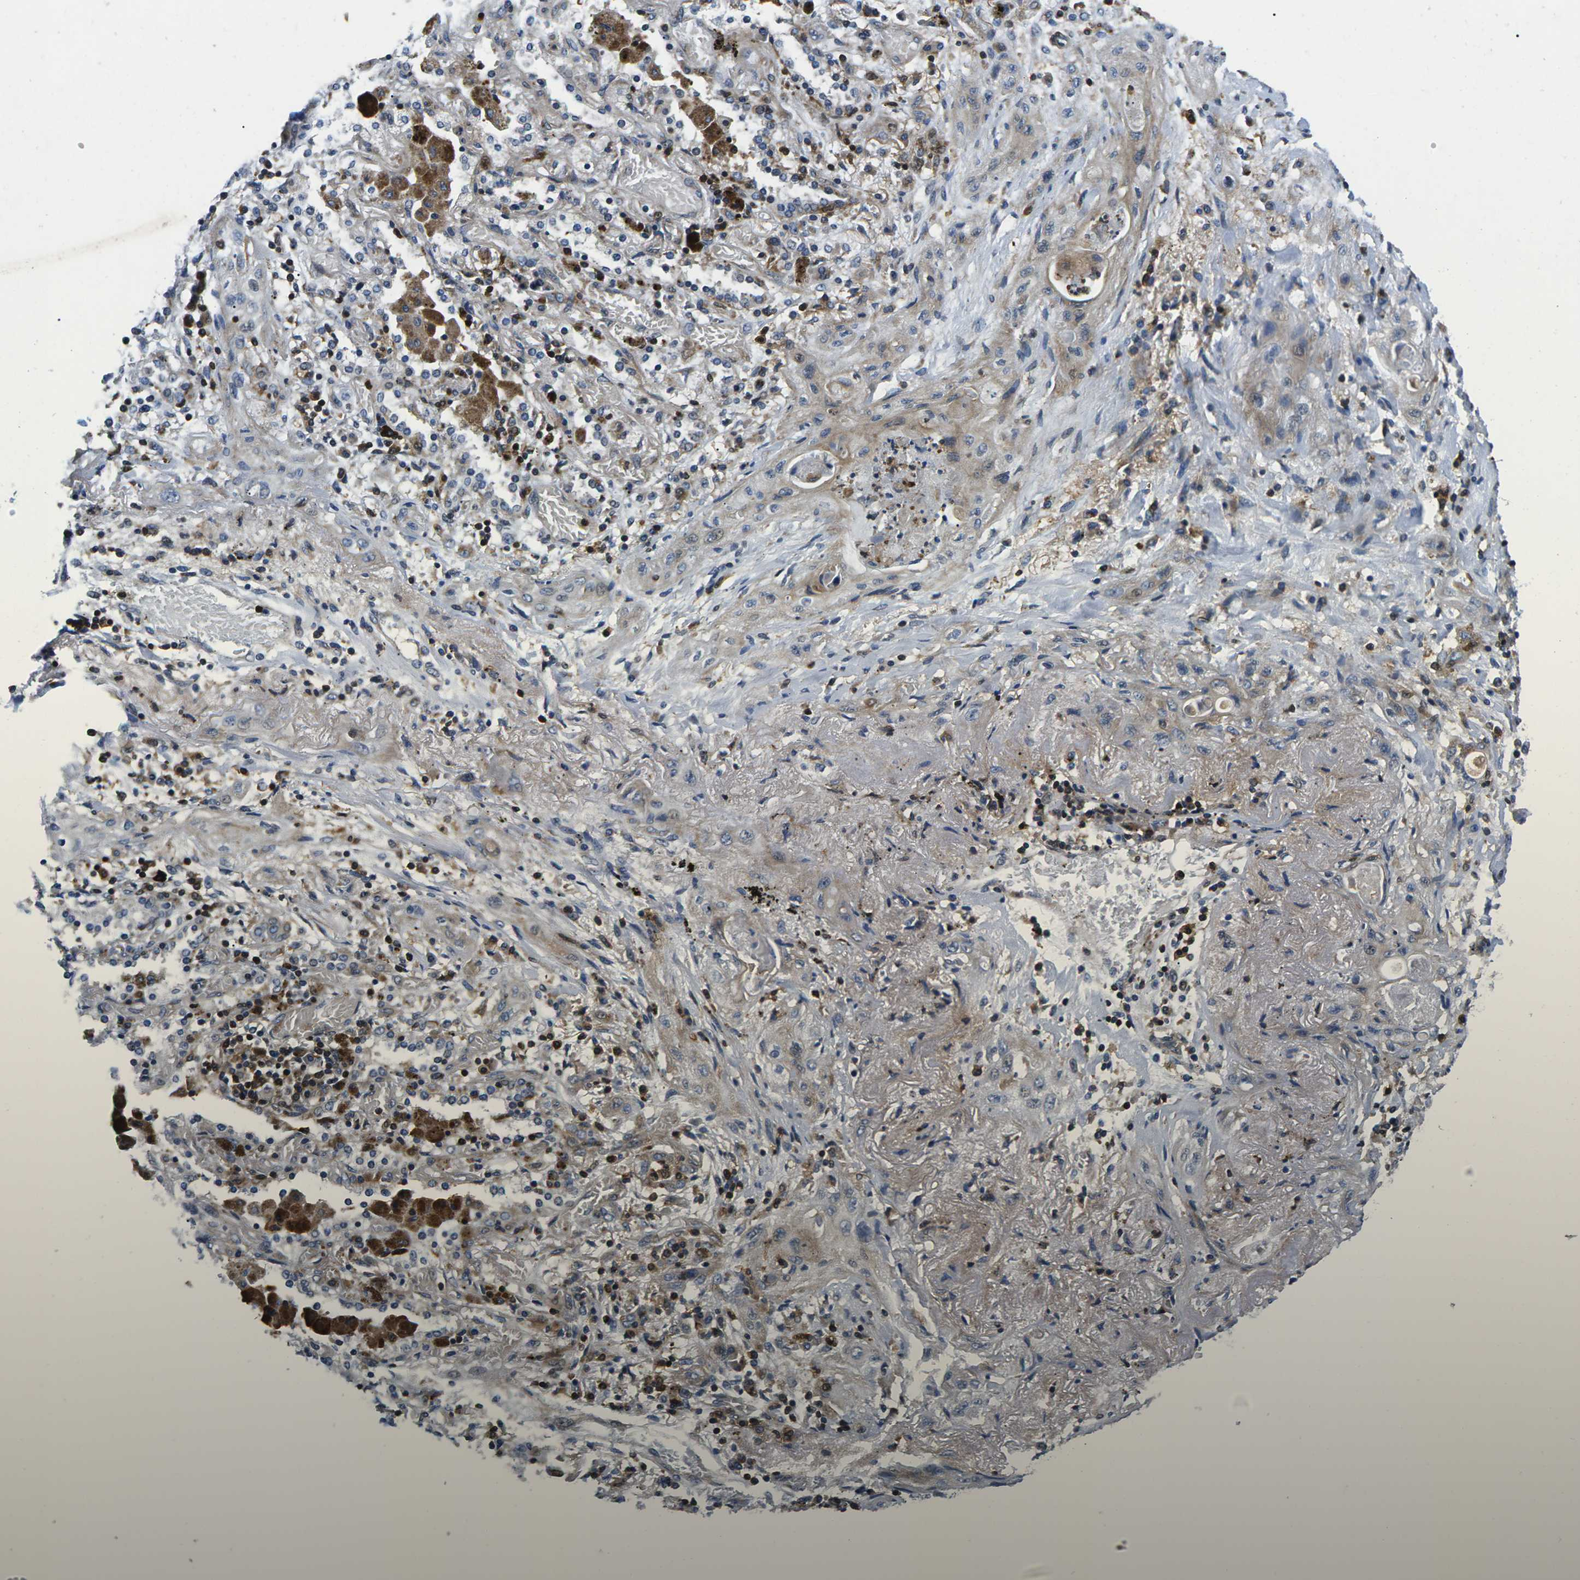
{"staining": {"intensity": "weak", "quantity": "25%-75%", "location": "cytoplasmic/membranous"}, "tissue": "lung cancer", "cell_type": "Tumor cells", "image_type": "cancer", "snomed": [{"axis": "morphology", "description": "Squamous cell carcinoma, NOS"}, {"axis": "topography", "description": "Lung"}], "caption": "A micrograph of human lung cancer stained for a protein shows weak cytoplasmic/membranous brown staining in tumor cells.", "gene": "PLCE1", "patient": {"sex": "female", "age": 47}}